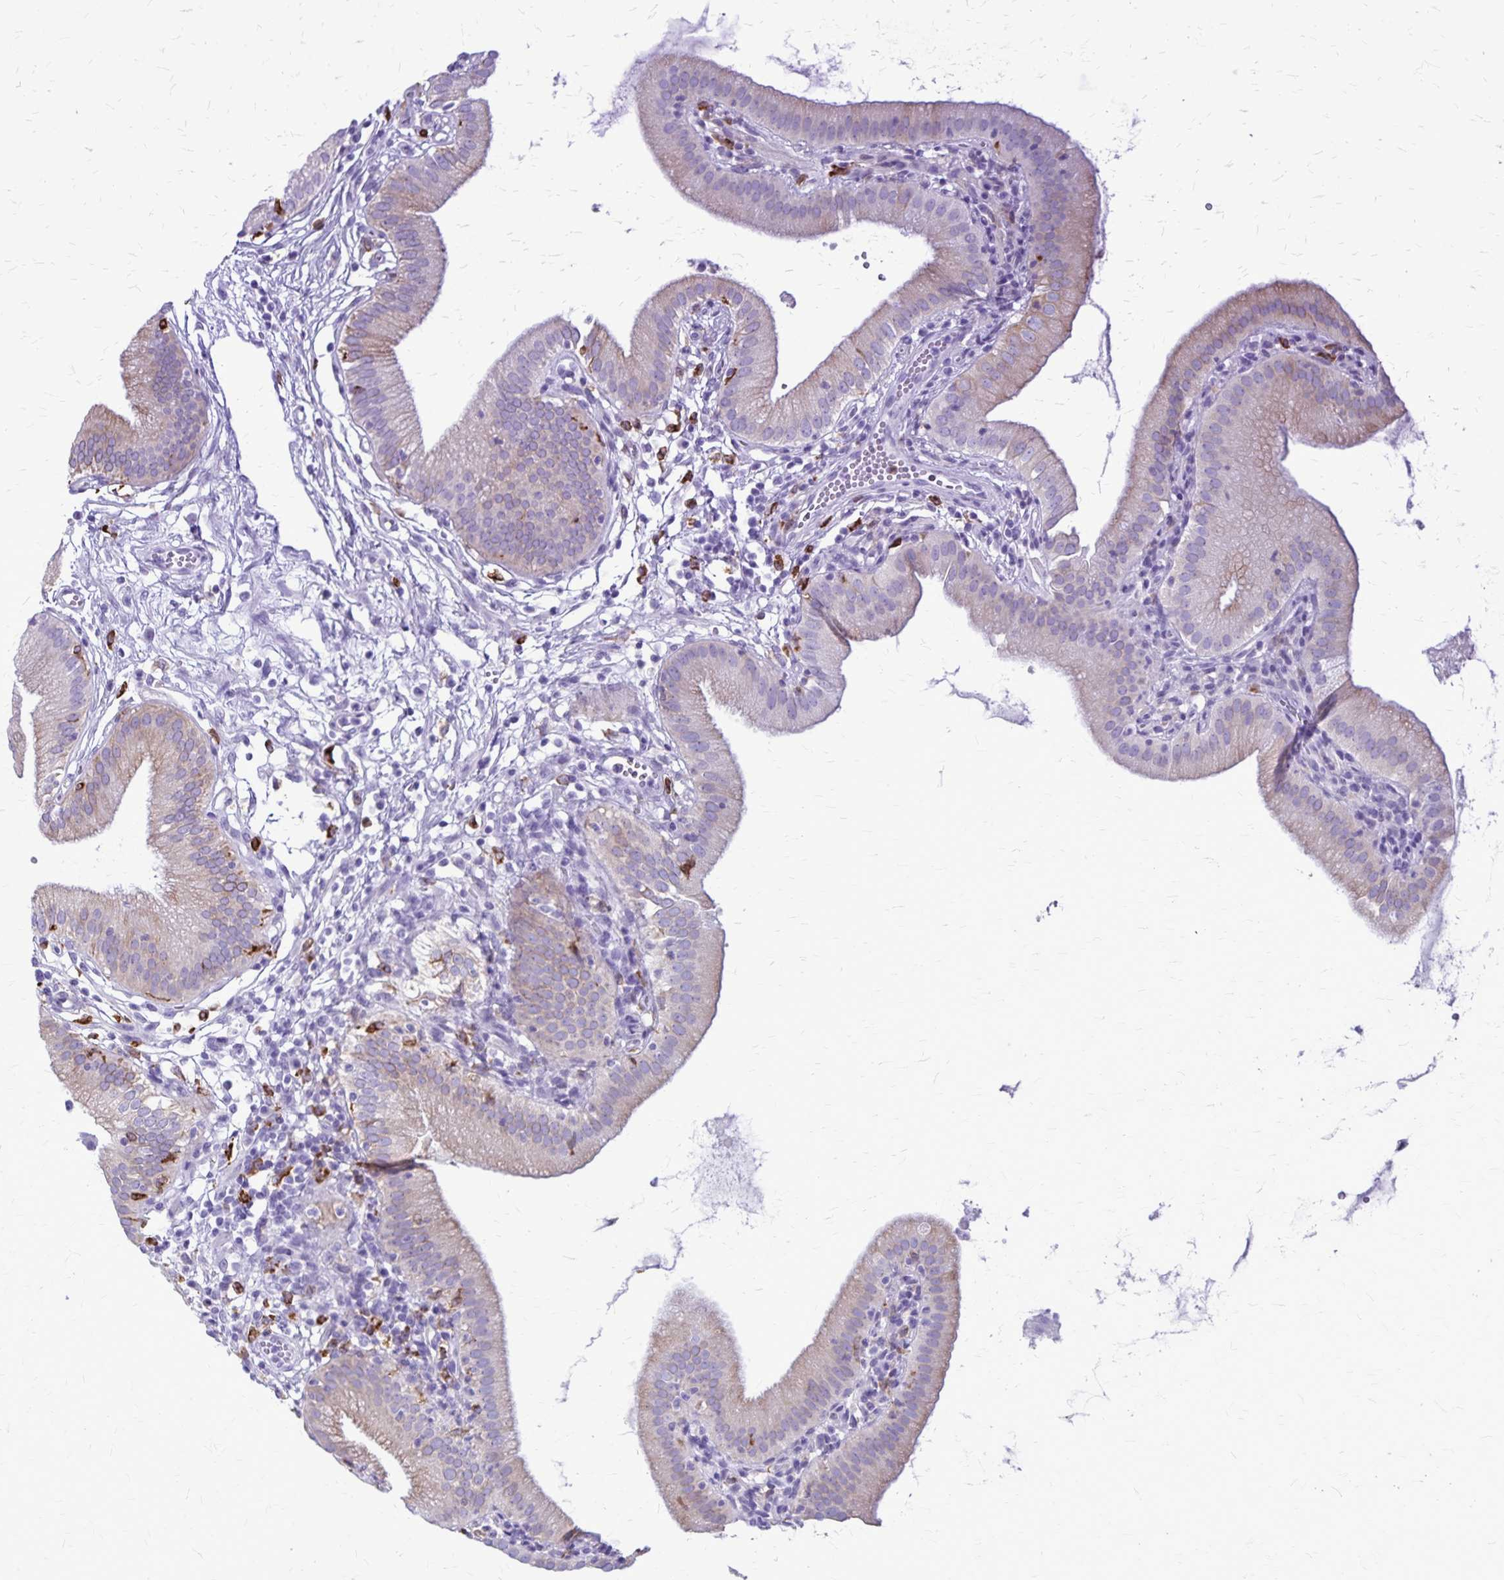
{"staining": {"intensity": "moderate", "quantity": "25%-75%", "location": "cytoplasmic/membranous"}, "tissue": "gallbladder", "cell_type": "Glandular cells", "image_type": "normal", "snomed": [{"axis": "morphology", "description": "Normal tissue, NOS"}, {"axis": "topography", "description": "Gallbladder"}], "caption": "Immunohistochemistry (DAB) staining of benign human gallbladder shows moderate cytoplasmic/membranous protein positivity in approximately 25%-75% of glandular cells. (DAB (3,3'-diaminobenzidine) IHC with brightfield microscopy, high magnification).", "gene": "RTN1", "patient": {"sex": "female", "age": 65}}